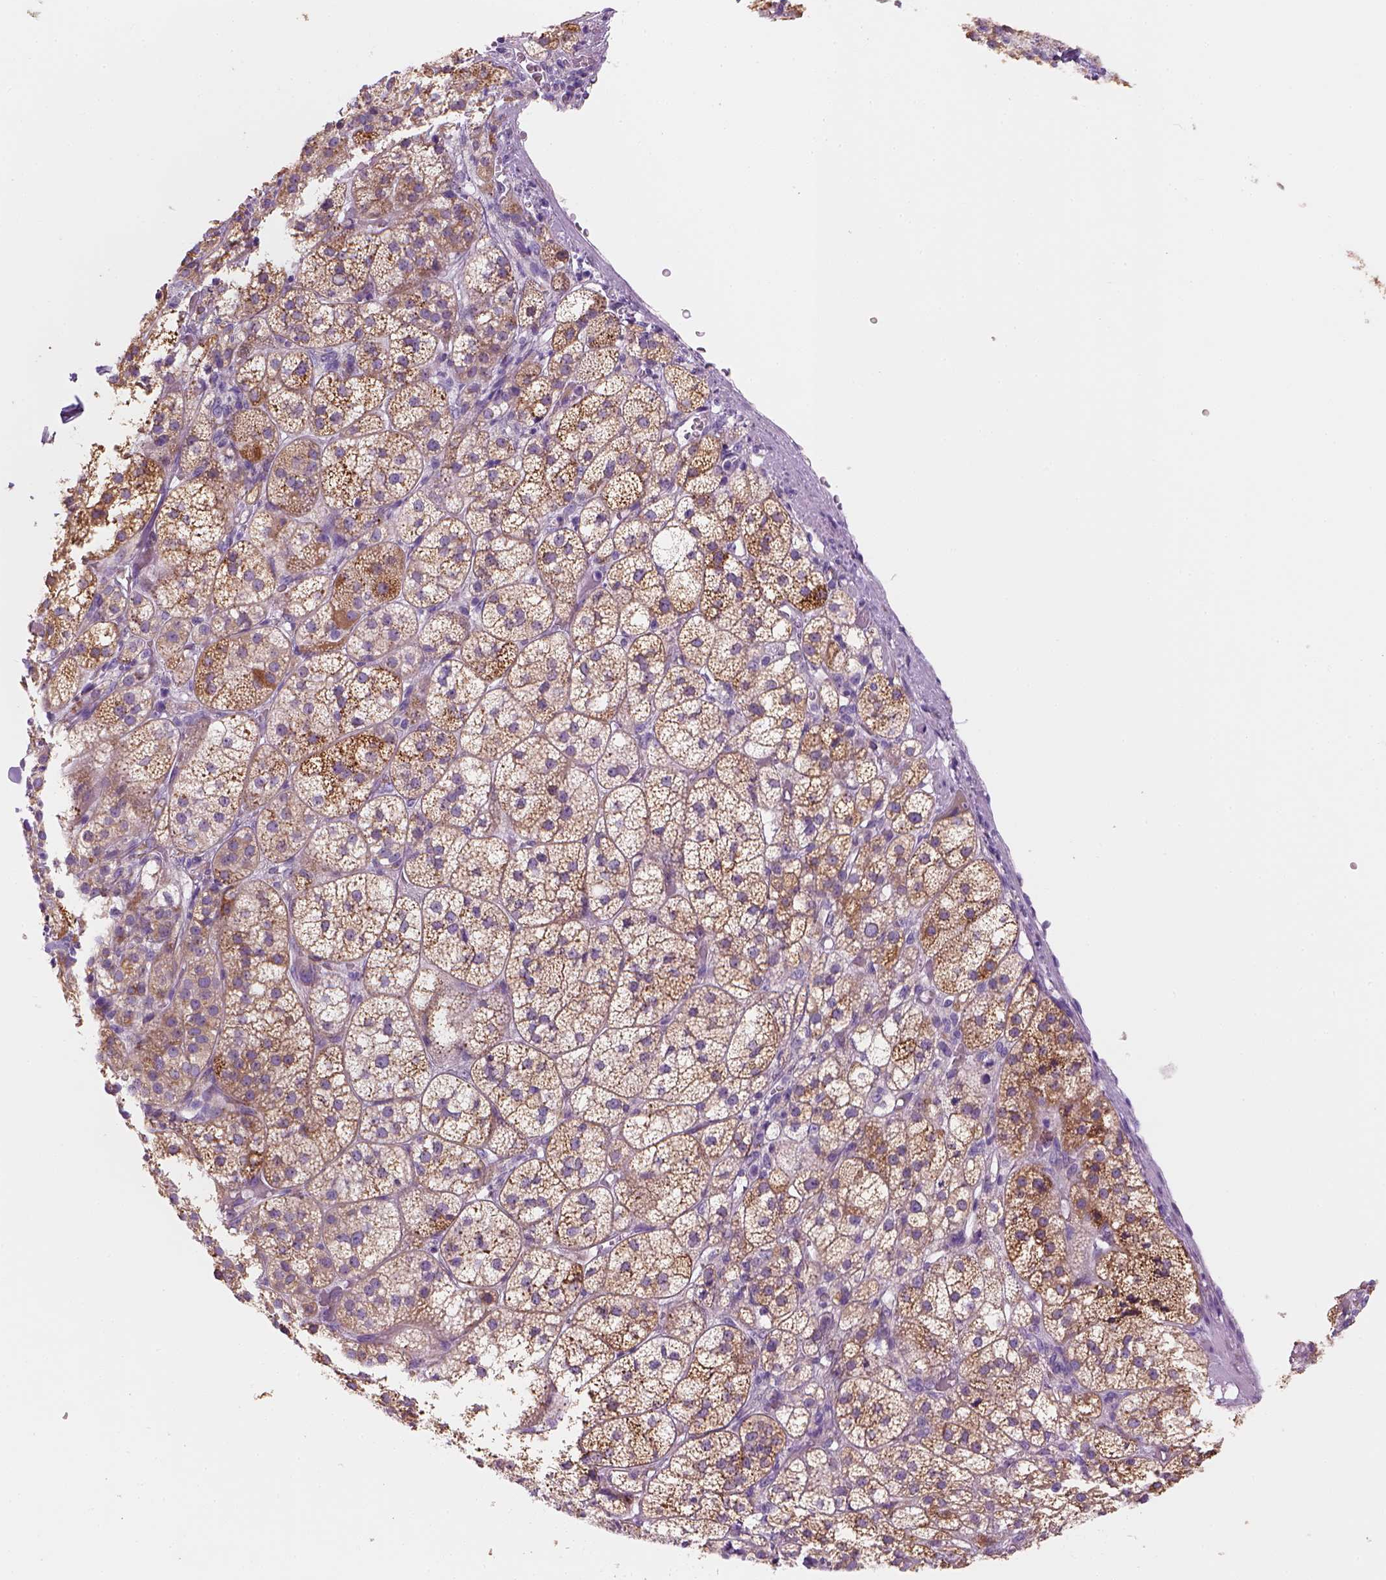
{"staining": {"intensity": "moderate", "quantity": ">75%", "location": "cytoplasmic/membranous"}, "tissue": "adrenal gland", "cell_type": "Glandular cells", "image_type": "normal", "snomed": [{"axis": "morphology", "description": "Normal tissue, NOS"}, {"axis": "topography", "description": "Adrenal gland"}], "caption": "Unremarkable adrenal gland exhibits moderate cytoplasmic/membranous staining in approximately >75% of glandular cells (DAB IHC with brightfield microscopy, high magnification)..", "gene": "CES2", "patient": {"sex": "female", "age": 60}}